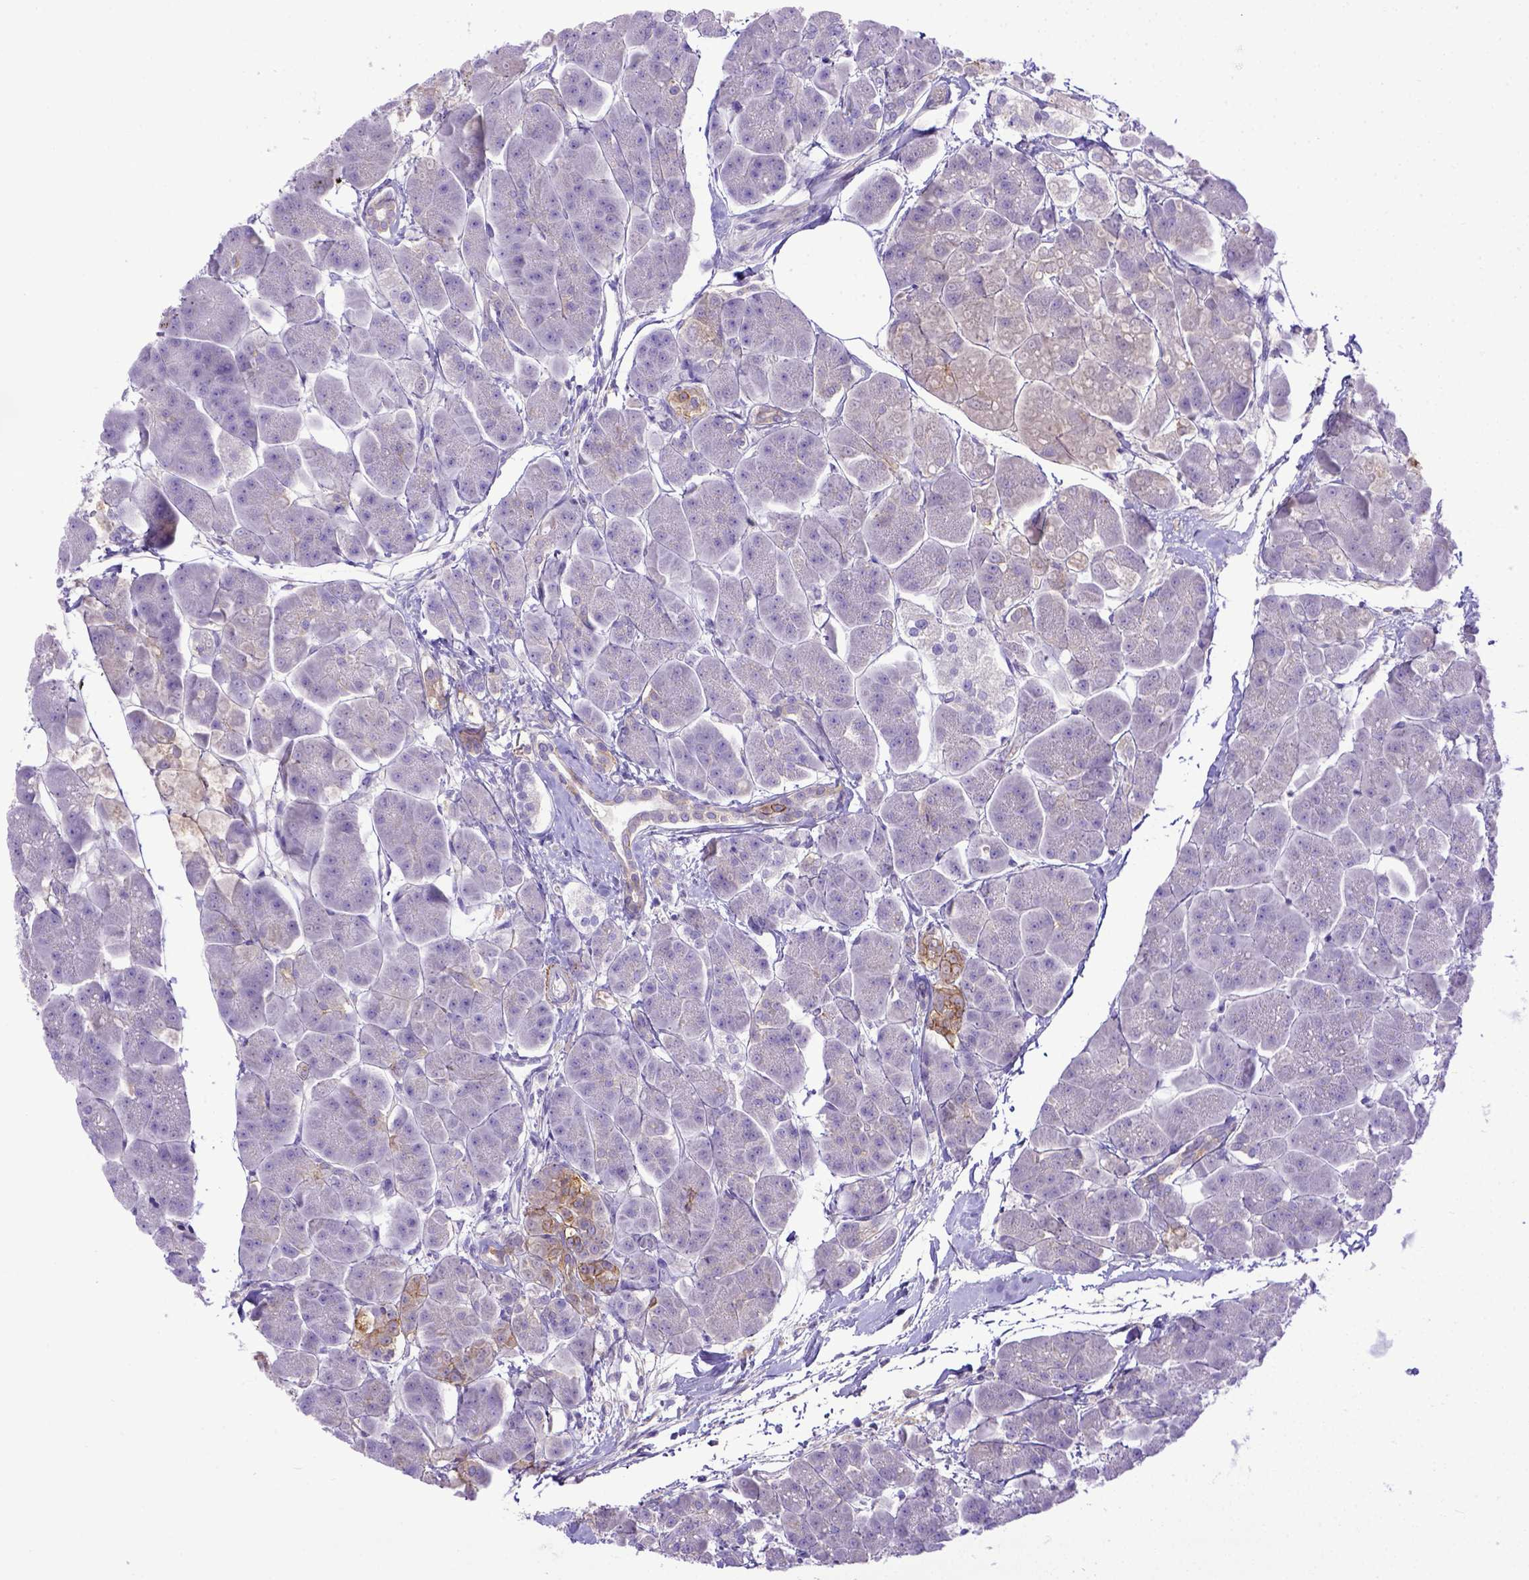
{"staining": {"intensity": "negative", "quantity": "none", "location": "none"}, "tissue": "pancreas", "cell_type": "Exocrine glandular cells", "image_type": "normal", "snomed": [{"axis": "morphology", "description": "Normal tissue, NOS"}, {"axis": "topography", "description": "Adipose tissue"}, {"axis": "topography", "description": "Pancreas"}, {"axis": "topography", "description": "Peripheral nerve tissue"}], "caption": "This is an immunohistochemistry (IHC) micrograph of normal human pancreas. There is no expression in exocrine glandular cells.", "gene": "BTN1A1", "patient": {"sex": "female", "age": 58}}